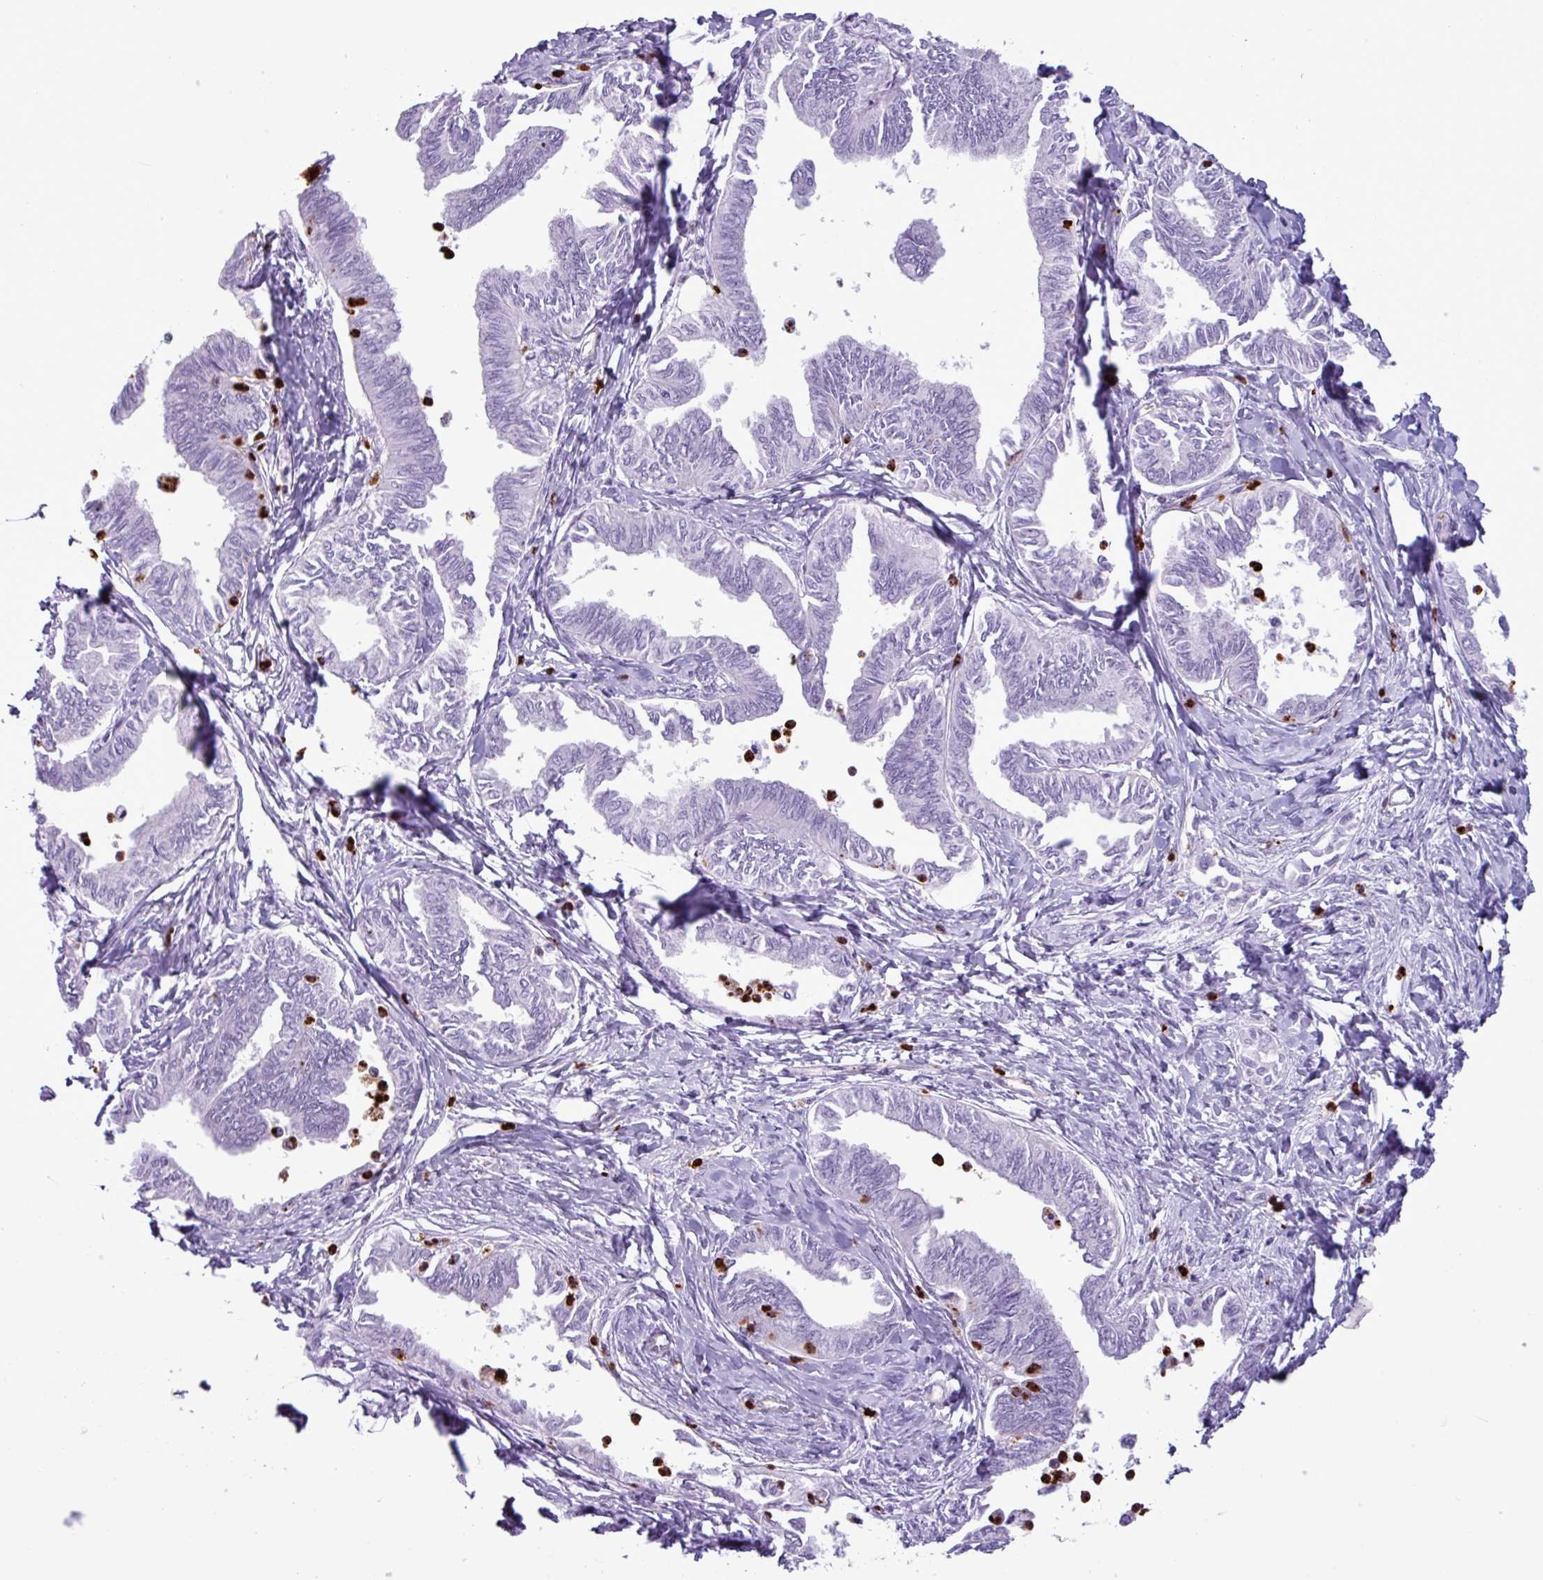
{"staining": {"intensity": "negative", "quantity": "none", "location": "none"}, "tissue": "ovarian cancer", "cell_type": "Tumor cells", "image_type": "cancer", "snomed": [{"axis": "morphology", "description": "Carcinoma, endometroid"}, {"axis": "topography", "description": "Ovary"}], "caption": "A micrograph of human endometroid carcinoma (ovarian) is negative for staining in tumor cells. Nuclei are stained in blue.", "gene": "TMEM178A", "patient": {"sex": "female", "age": 70}}